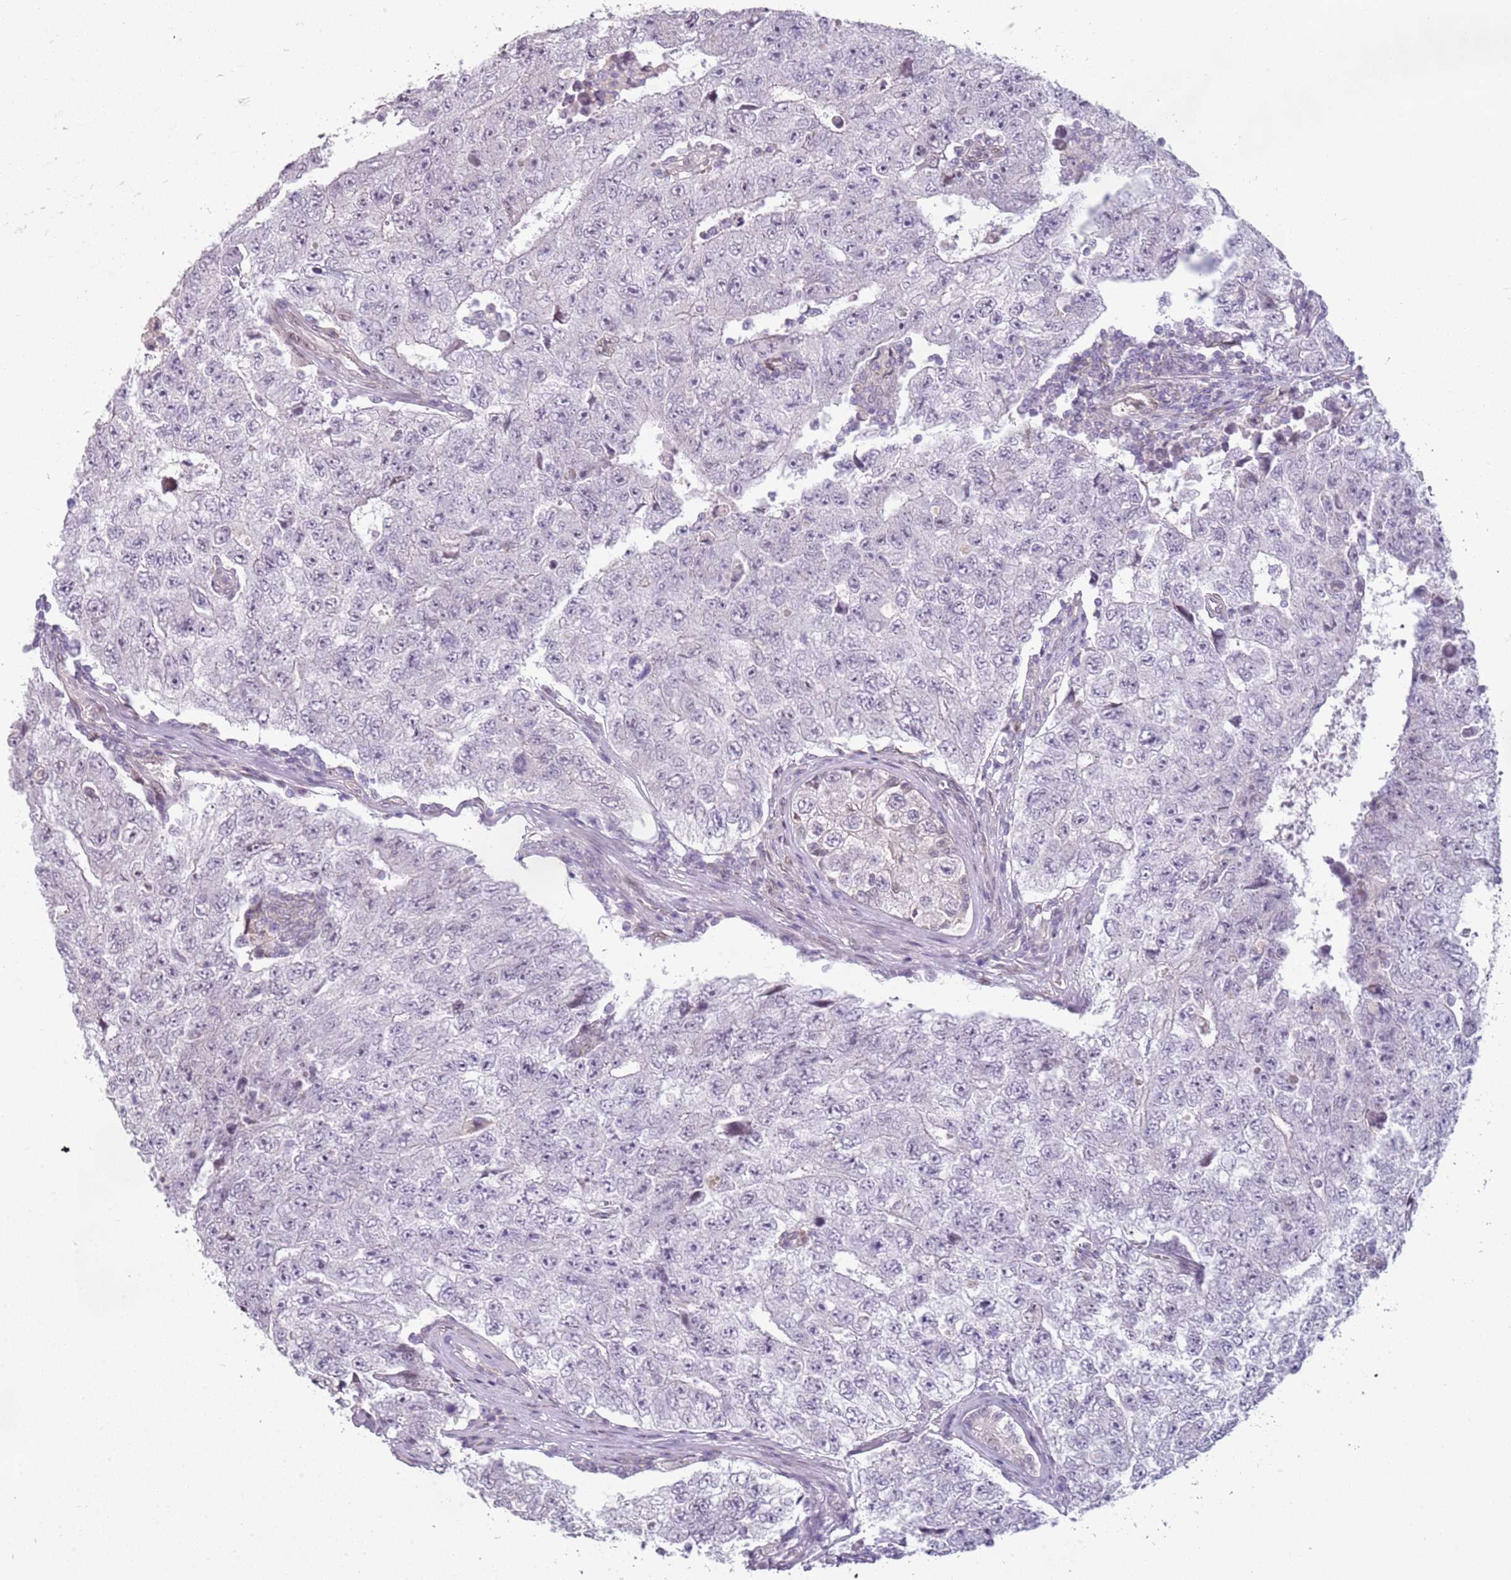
{"staining": {"intensity": "negative", "quantity": "none", "location": "none"}, "tissue": "testis cancer", "cell_type": "Tumor cells", "image_type": "cancer", "snomed": [{"axis": "morphology", "description": "Carcinoma, Embryonal, NOS"}, {"axis": "topography", "description": "Testis"}], "caption": "A high-resolution histopathology image shows immunohistochemistry staining of testis cancer, which exhibits no significant staining in tumor cells.", "gene": "DEFB116", "patient": {"sex": "male", "age": 17}}